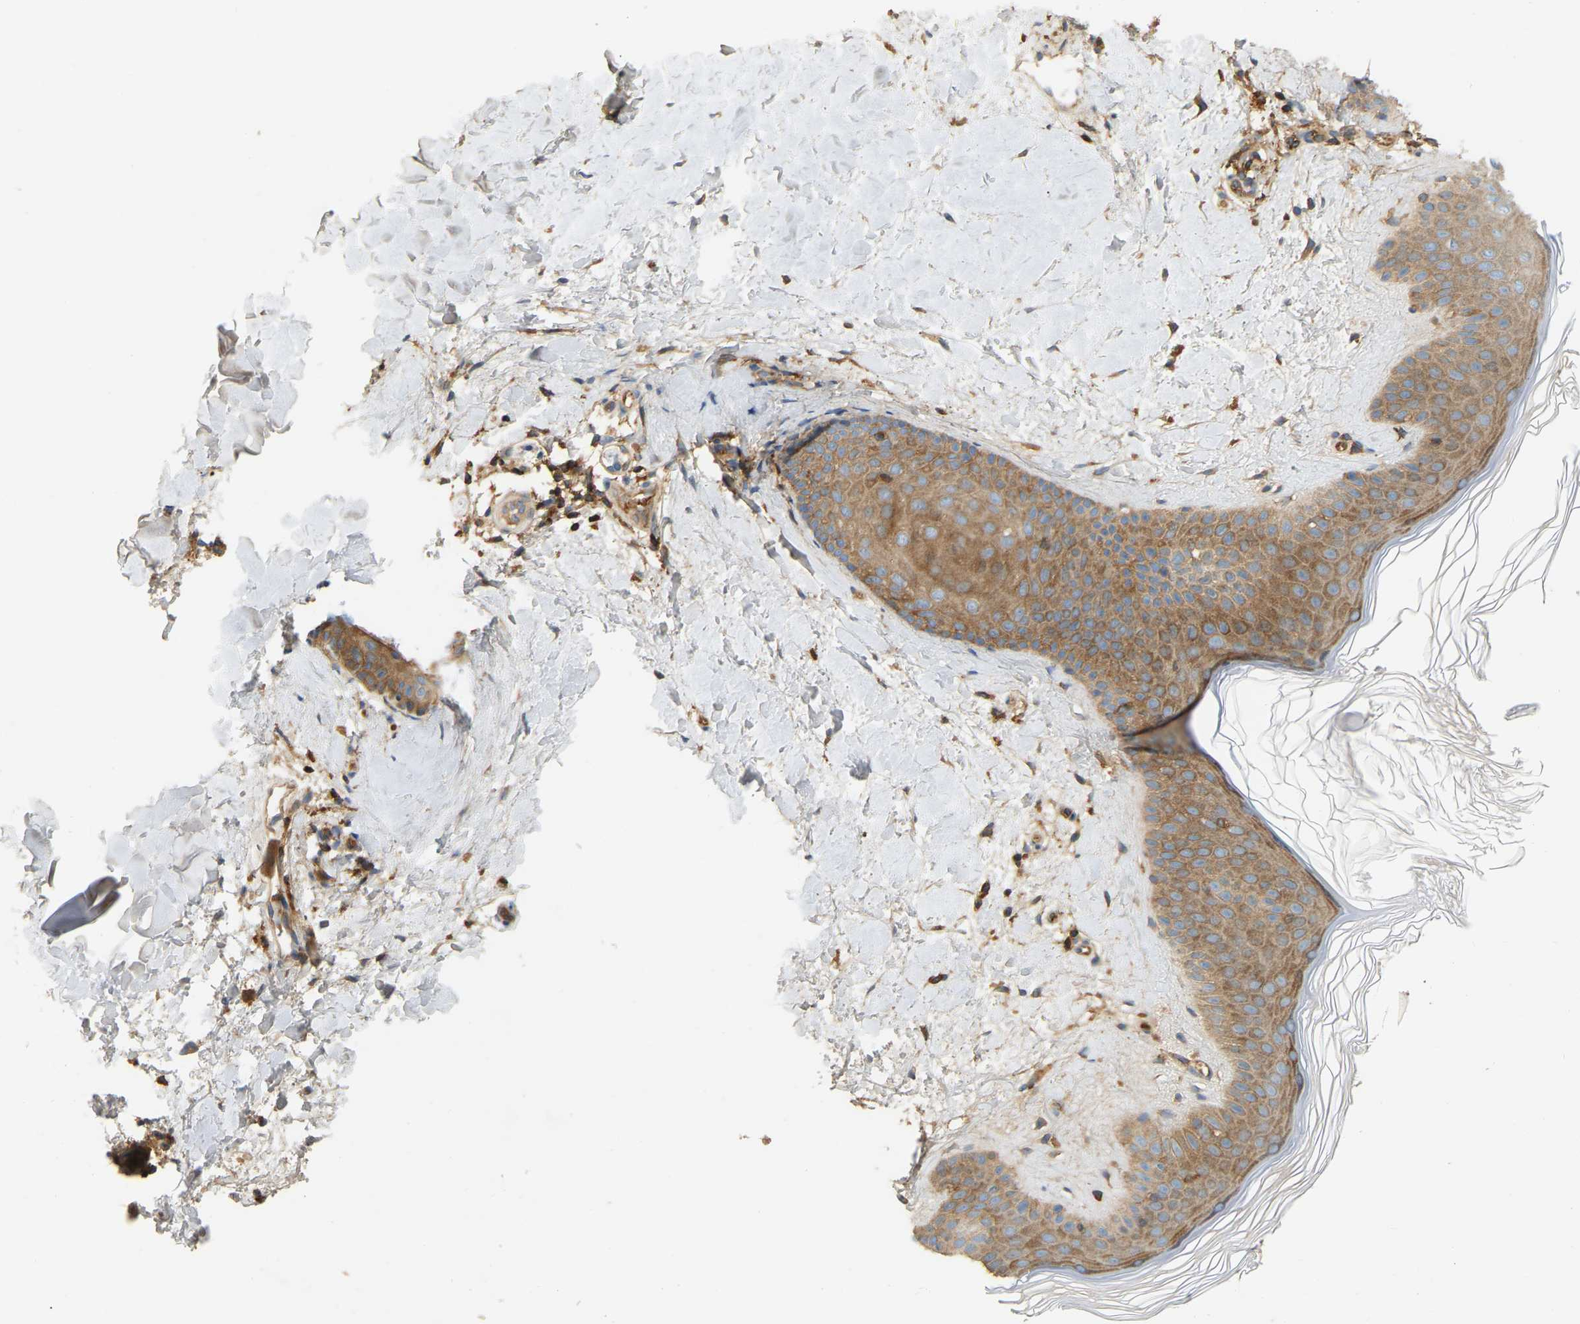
{"staining": {"intensity": "moderate", "quantity": "25%-75%", "location": "cytoplasmic/membranous"}, "tissue": "skin", "cell_type": "Fibroblasts", "image_type": "normal", "snomed": [{"axis": "morphology", "description": "Normal tissue, NOS"}, {"axis": "morphology", "description": "Malignant melanoma, Metastatic site"}, {"axis": "topography", "description": "Skin"}], "caption": "An IHC histopathology image of unremarkable tissue is shown. Protein staining in brown labels moderate cytoplasmic/membranous positivity in skin within fibroblasts.", "gene": "AKAP13", "patient": {"sex": "male", "age": 41}}